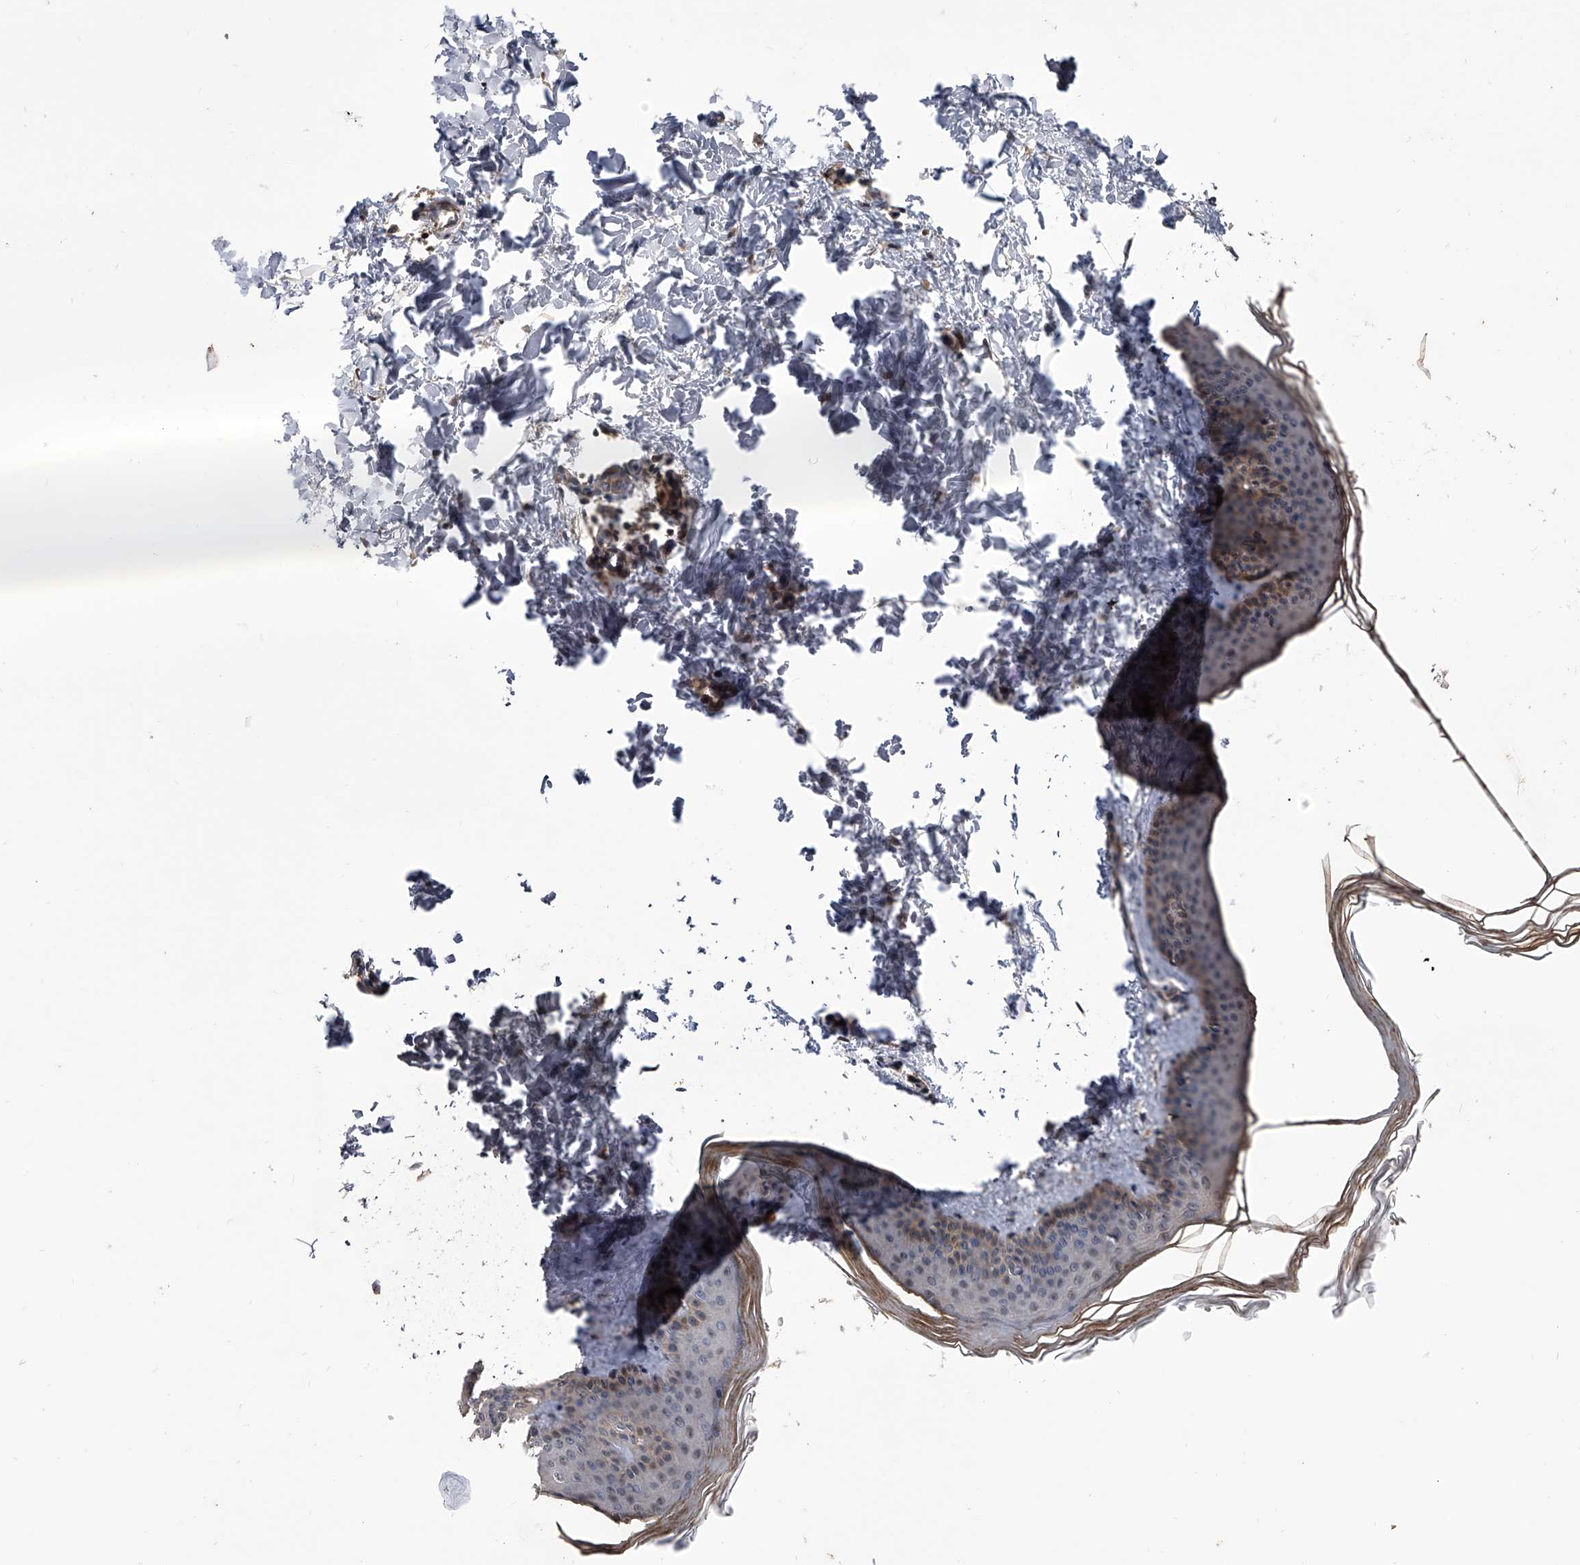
{"staining": {"intensity": "weak", "quantity": ">75%", "location": "cytoplasmic/membranous"}, "tissue": "skin", "cell_type": "Fibroblasts", "image_type": "normal", "snomed": [{"axis": "morphology", "description": "Normal tissue, NOS"}, {"axis": "topography", "description": "Skin"}], "caption": "Fibroblasts reveal low levels of weak cytoplasmic/membranous expression in about >75% of cells in normal skin.", "gene": "EFCAB7", "patient": {"sex": "female", "age": 27}}